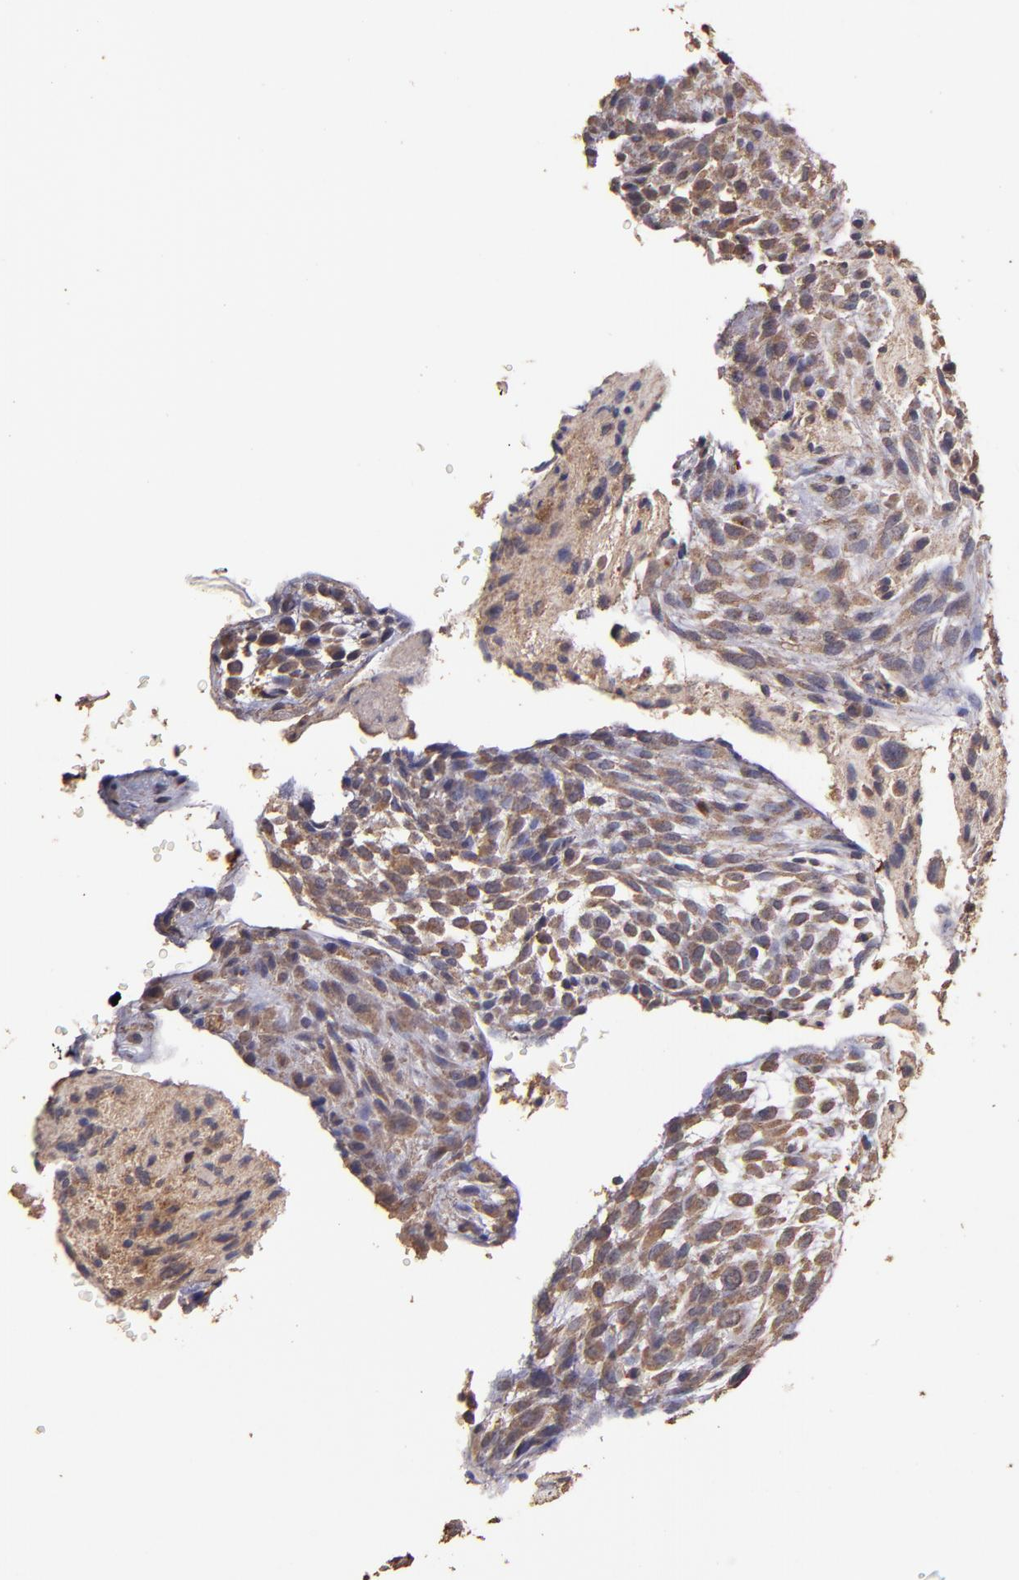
{"staining": {"intensity": "weak", "quantity": ">75%", "location": "cytoplasmic/membranous"}, "tissue": "glioma", "cell_type": "Tumor cells", "image_type": "cancer", "snomed": [{"axis": "morphology", "description": "Glioma, malignant, High grade"}, {"axis": "topography", "description": "Cerebral cortex"}], "caption": "Protein expression analysis of human high-grade glioma (malignant) reveals weak cytoplasmic/membranous staining in approximately >75% of tumor cells.", "gene": "HECTD1", "patient": {"sex": "female", "age": 55}}